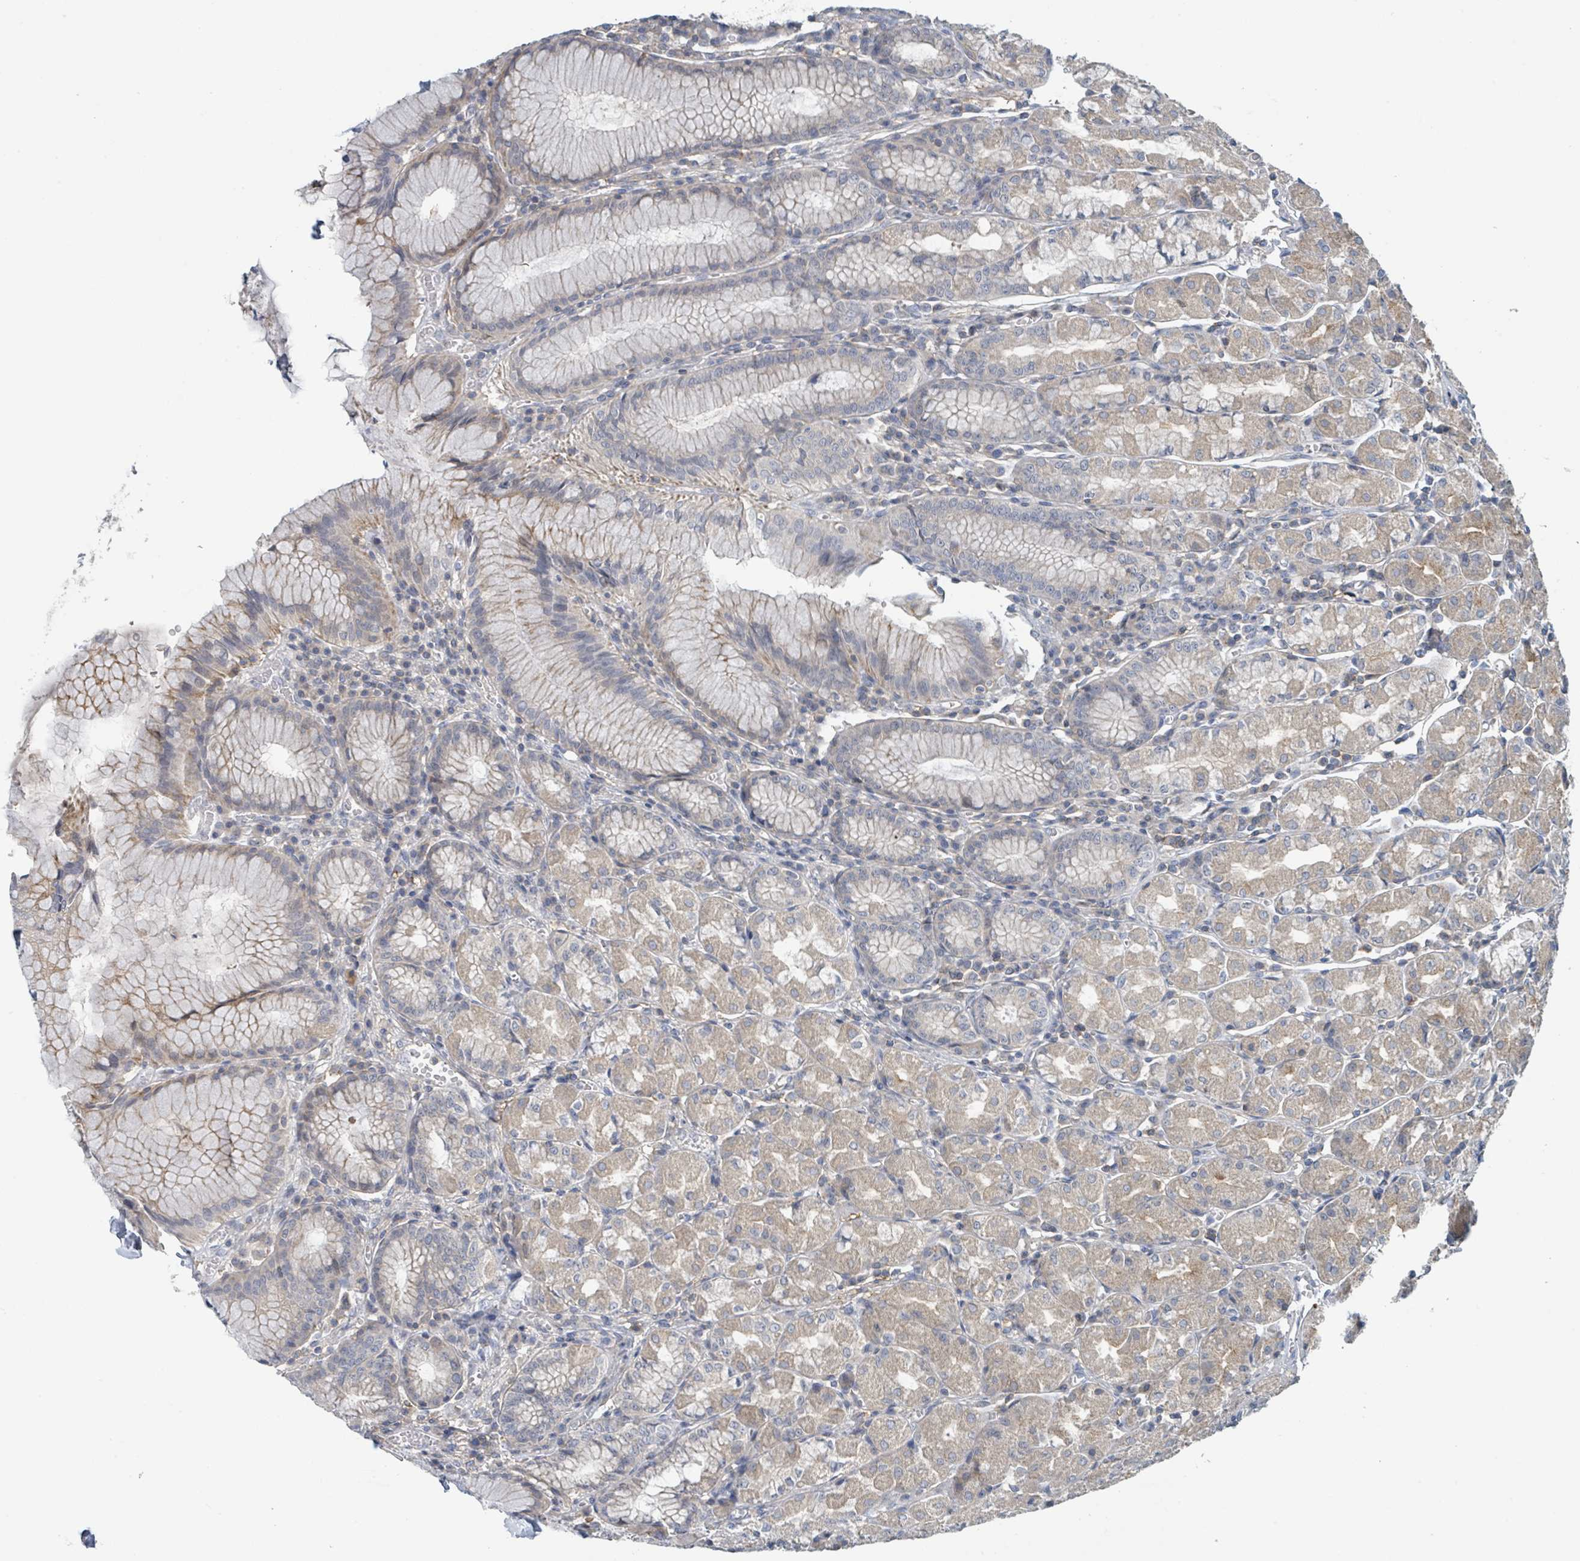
{"staining": {"intensity": "moderate", "quantity": "25%-75%", "location": "cytoplasmic/membranous"}, "tissue": "stomach", "cell_type": "Glandular cells", "image_type": "normal", "snomed": [{"axis": "morphology", "description": "Normal tissue, NOS"}, {"axis": "topography", "description": "Stomach"}], "caption": "Immunohistochemistry (IHC) staining of unremarkable stomach, which exhibits medium levels of moderate cytoplasmic/membranous positivity in about 25%-75% of glandular cells indicating moderate cytoplasmic/membranous protein expression. The staining was performed using DAB (3,3'-diaminobenzidine) (brown) for protein detection and nuclei were counterstained in hematoxylin (blue).", "gene": "LRRC42", "patient": {"sex": "male", "age": 55}}